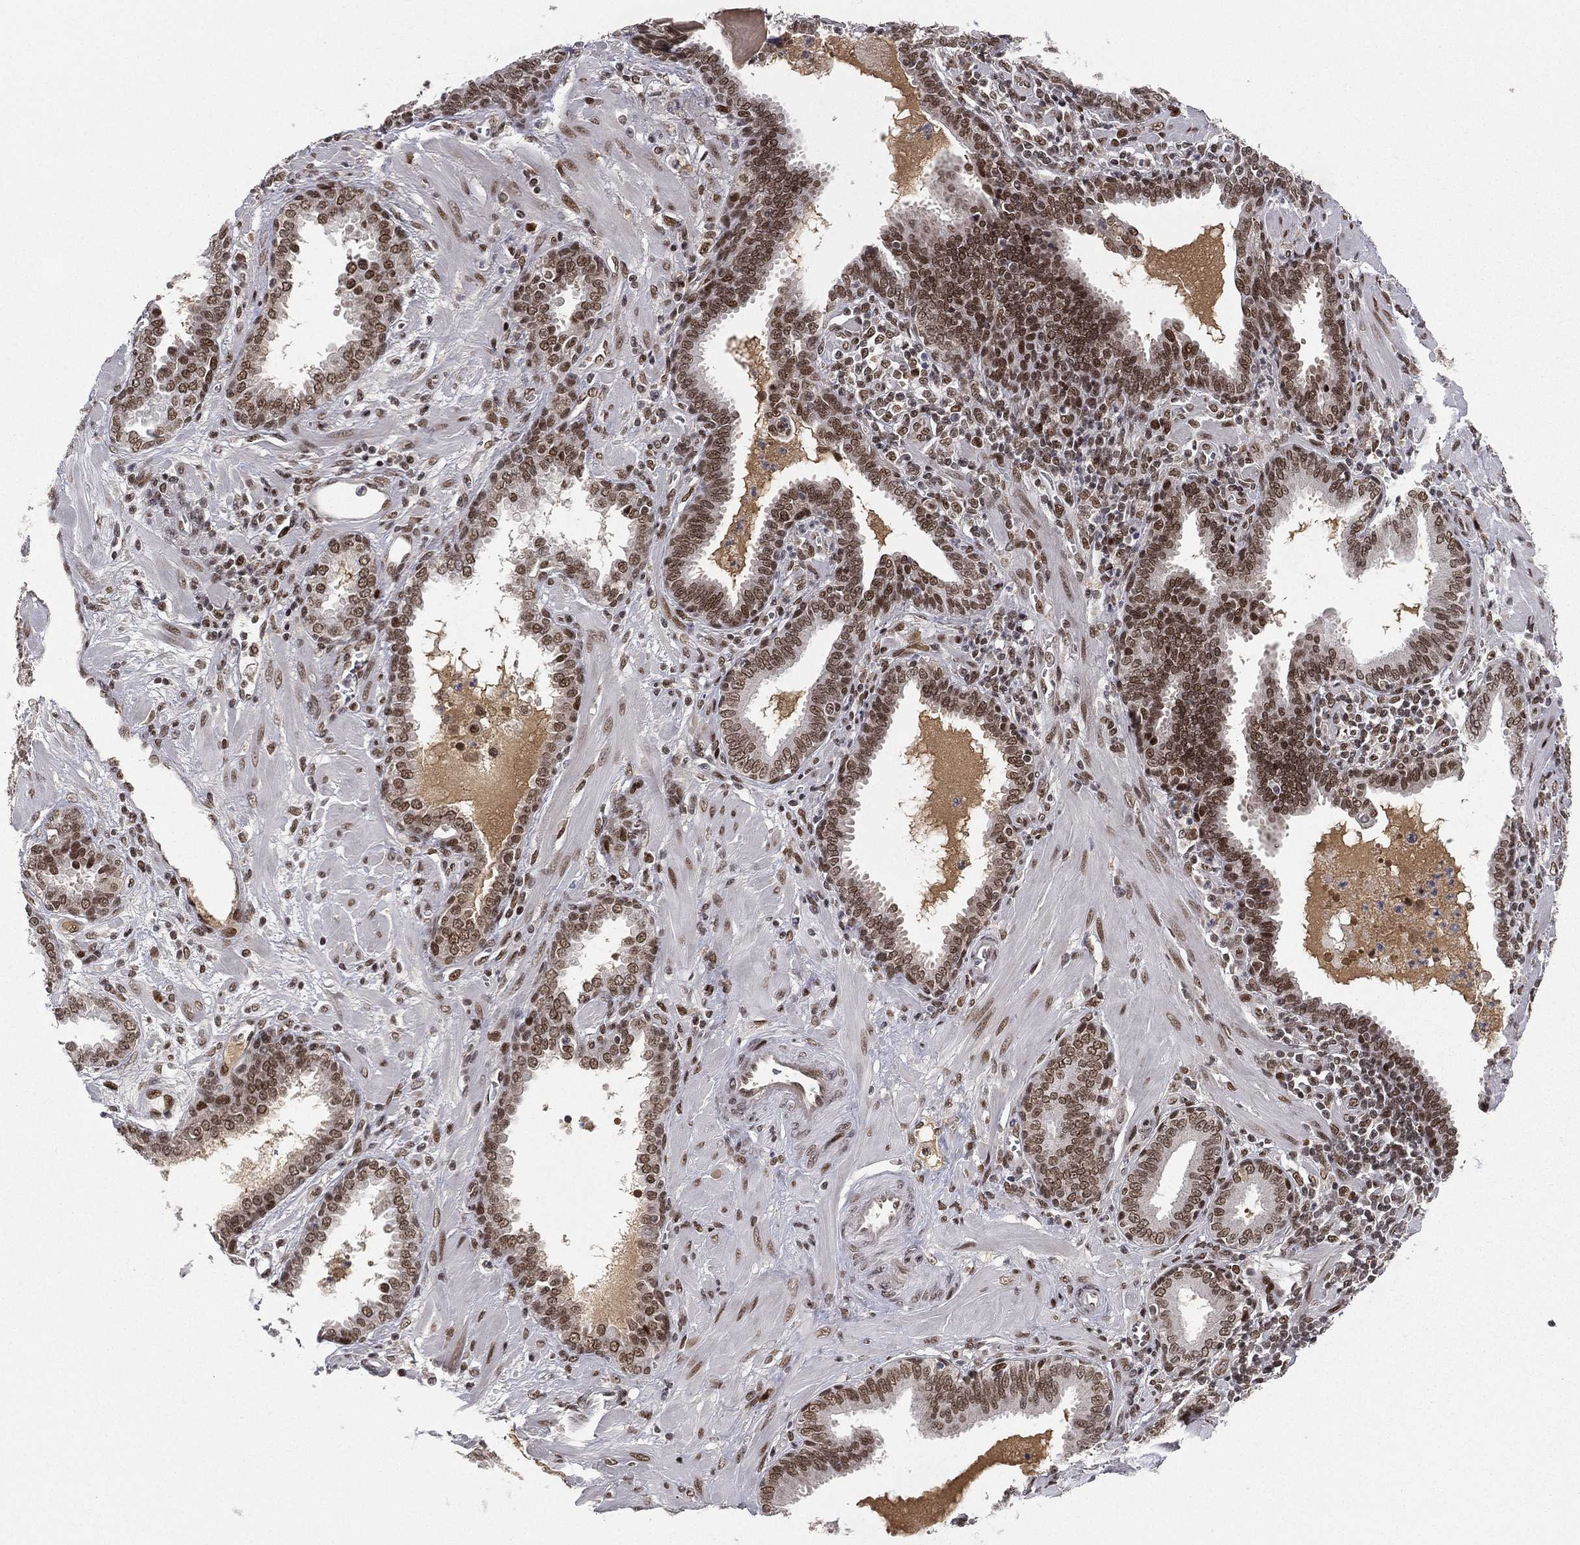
{"staining": {"intensity": "moderate", "quantity": ">75%", "location": "nuclear"}, "tissue": "prostate cancer", "cell_type": "Tumor cells", "image_type": "cancer", "snomed": [{"axis": "morphology", "description": "Adenocarcinoma, NOS"}, {"axis": "topography", "description": "Prostate"}], "caption": "Tumor cells reveal medium levels of moderate nuclear expression in about >75% of cells in prostate cancer.", "gene": "RTF1", "patient": {"sex": "male", "age": 57}}